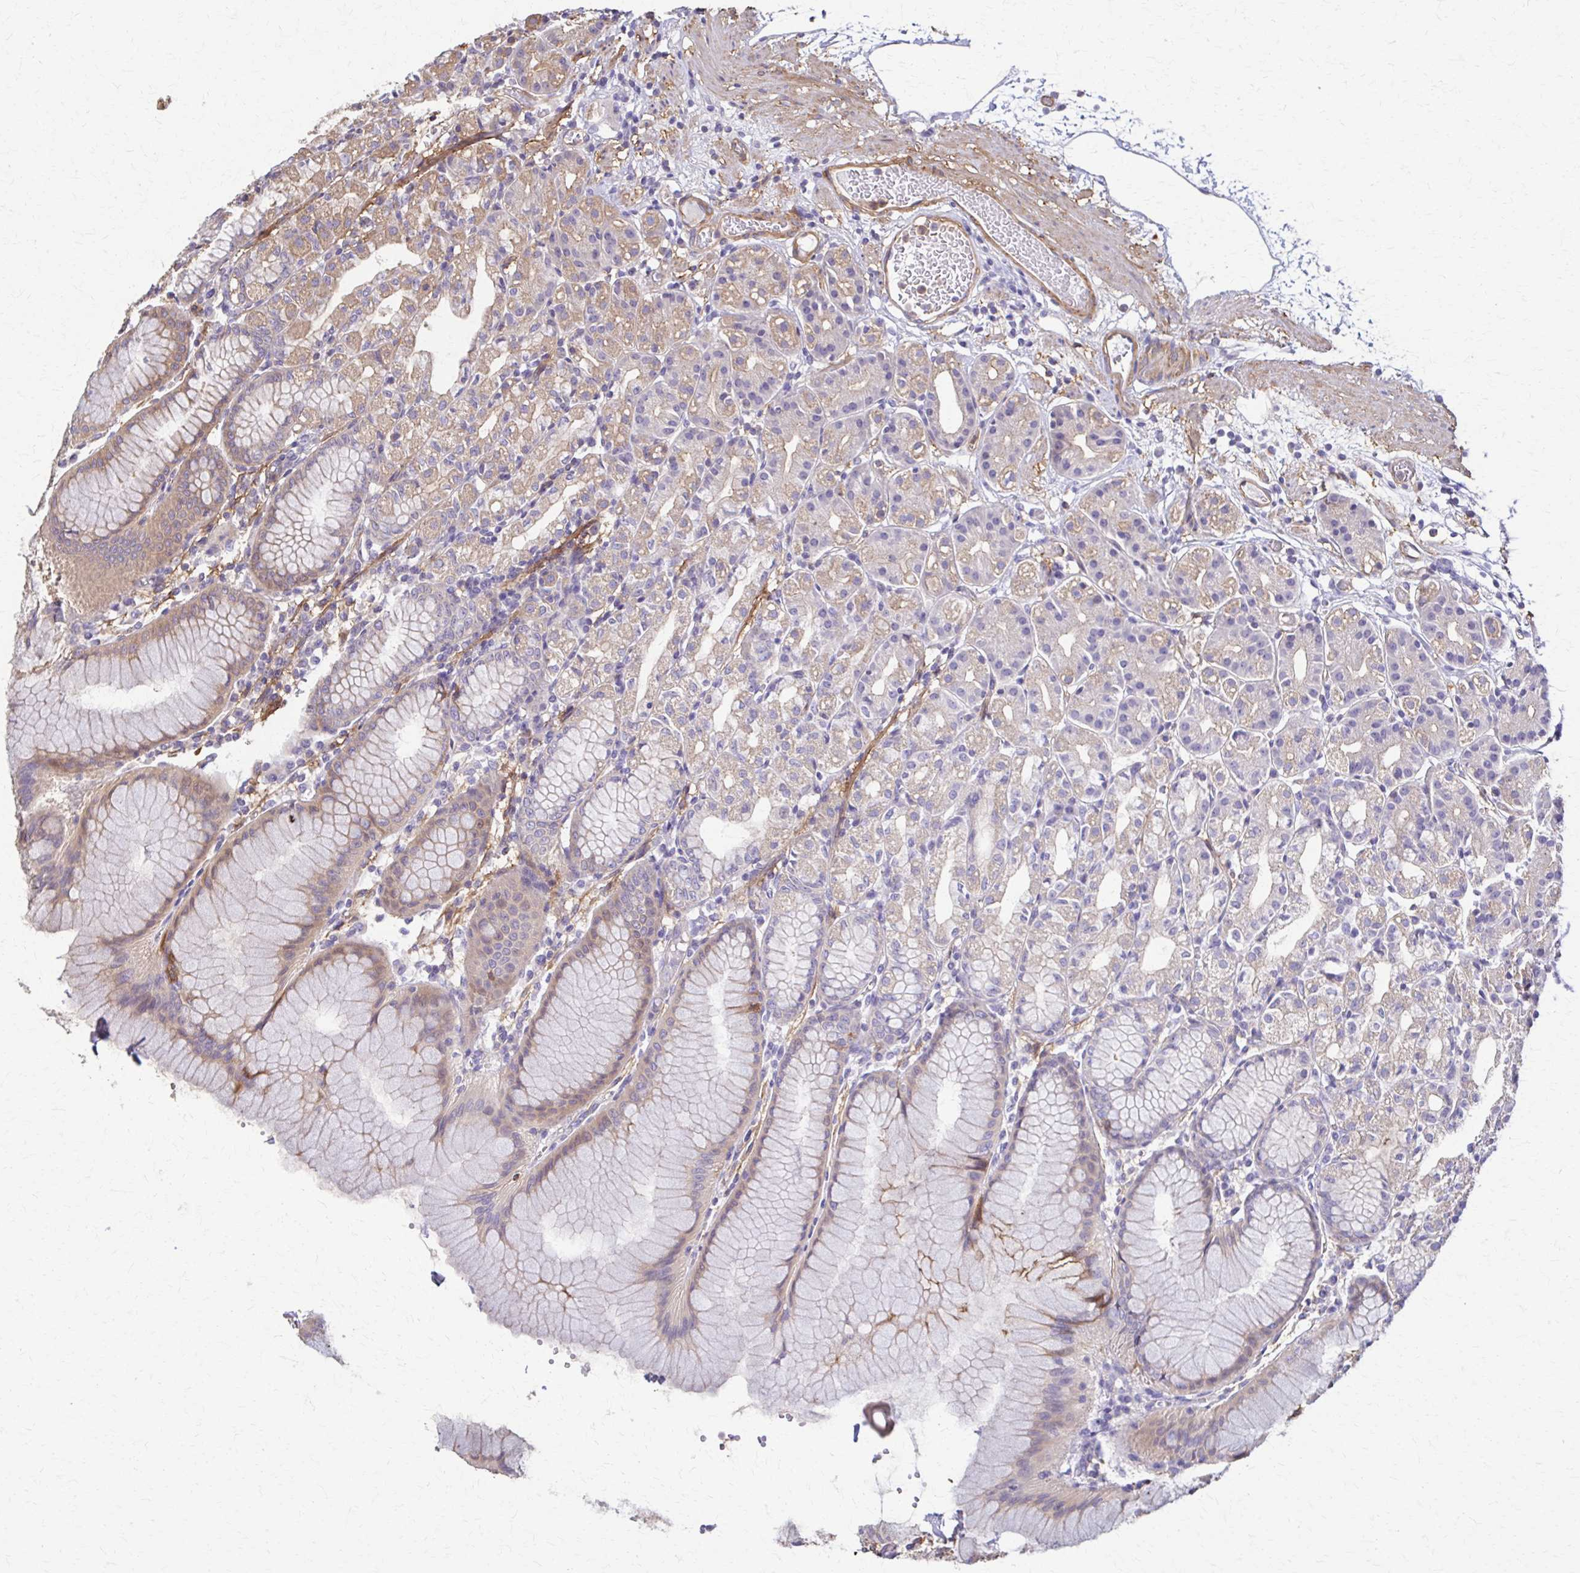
{"staining": {"intensity": "weak", "quantity": "25%-75%", "location": "cytoplasmic/membranous"}, "tissue": "stomach", "cell_type": "Glandular cells", "image_type": "normal", "snomed": [{"axis": "morphology", "description": "Normal tissue, NOS"}, {"axis": "topography", "description": "Stomach"}], "caption": "Glandular cells exhibit low levels of weak cytoplasmic/membranous positivity in approximately 25%-75% of cells in normal human stomach.", "gene": "DSP", "patient": {"sex": "female", "age": 57}}